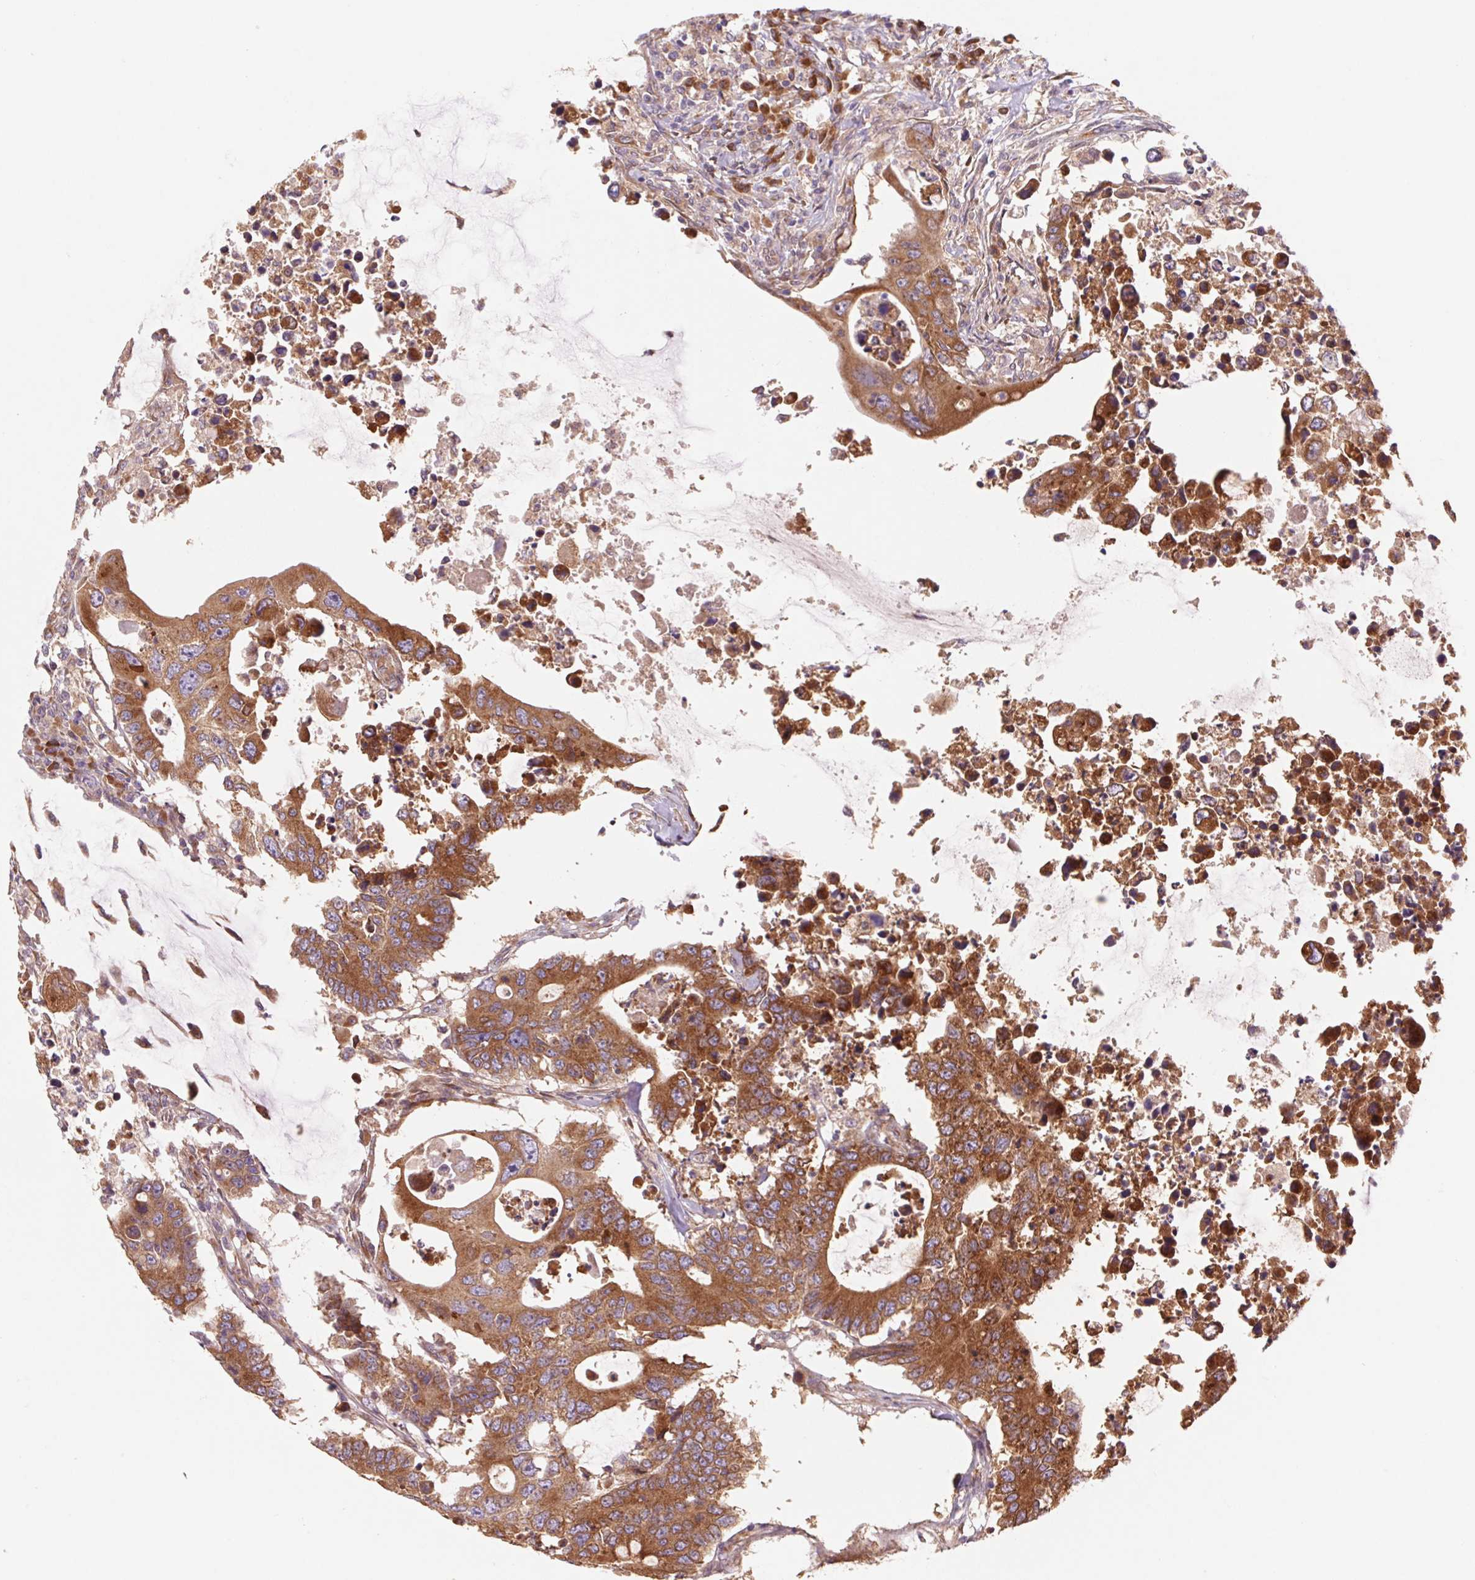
{"staining": {"intensity": "moderate", "quantity": ">75%", "location": "cytoplasmic/membranous"}, "tissue": "colorectal cancer", "cell_type": "Tumor cells", "image_type": "cancer", "snomed": [{"axis": "morphology", "description": "Adenocarcinoma, NOS"}, {"axis": "topography", "description": "Colon"}], "caption": "Immunohistochemistry (DAB (3,3'-diaminobenzidine)) staining of colorectal cancer (adenocarcinoma) reveals moderate cytoplasmic/membranous protein staining in approximately >75% of tumor cells. (Brightfield microscopy of DAB IHC at high magnification).", "gene": "RAB1A", "patient": {"sex": "male", "age": 71}}